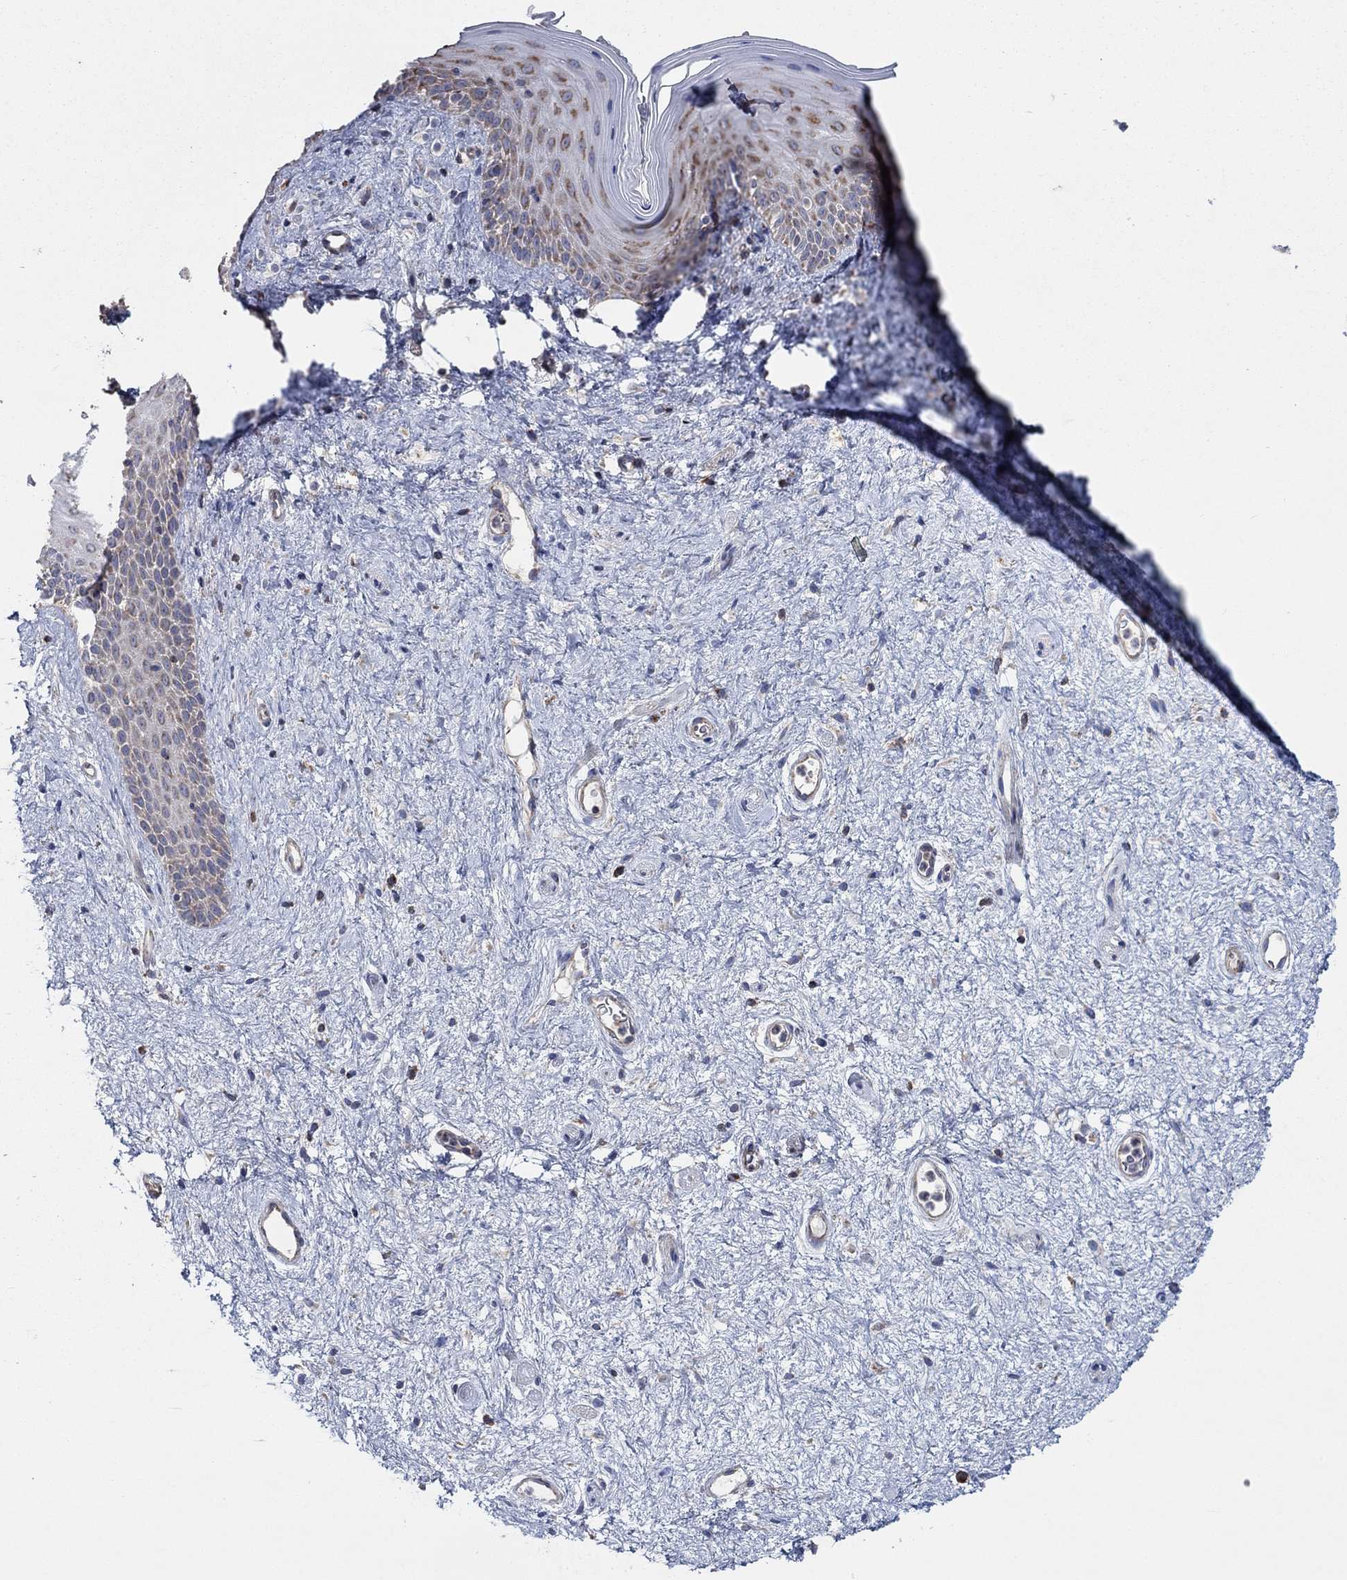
{"staining": {"intensity": "moderate", "quantity": "<25%", "location": "cytoplasmic/membranous"}, "tissue": "vagina", "cell_type": "Squamous epithelial cells", "image_type": "normal", "snomed": [{"axis": "morphology", "description": "Normal tissue, NOS"}, {"axis": "topography", "description": "Vagina"}], "caption": "This histopathology image exhibits unremarkable vagina stained with immunohistochemistry (IHC) to label a protein in brown. The cytoplasmic/membranous of squamous epithelial cells show moderate positivity for the protein. Nuclei are counter-stained blue.", "gene": "NCEH1", "patient": {"sex": "female", "age": 47}}